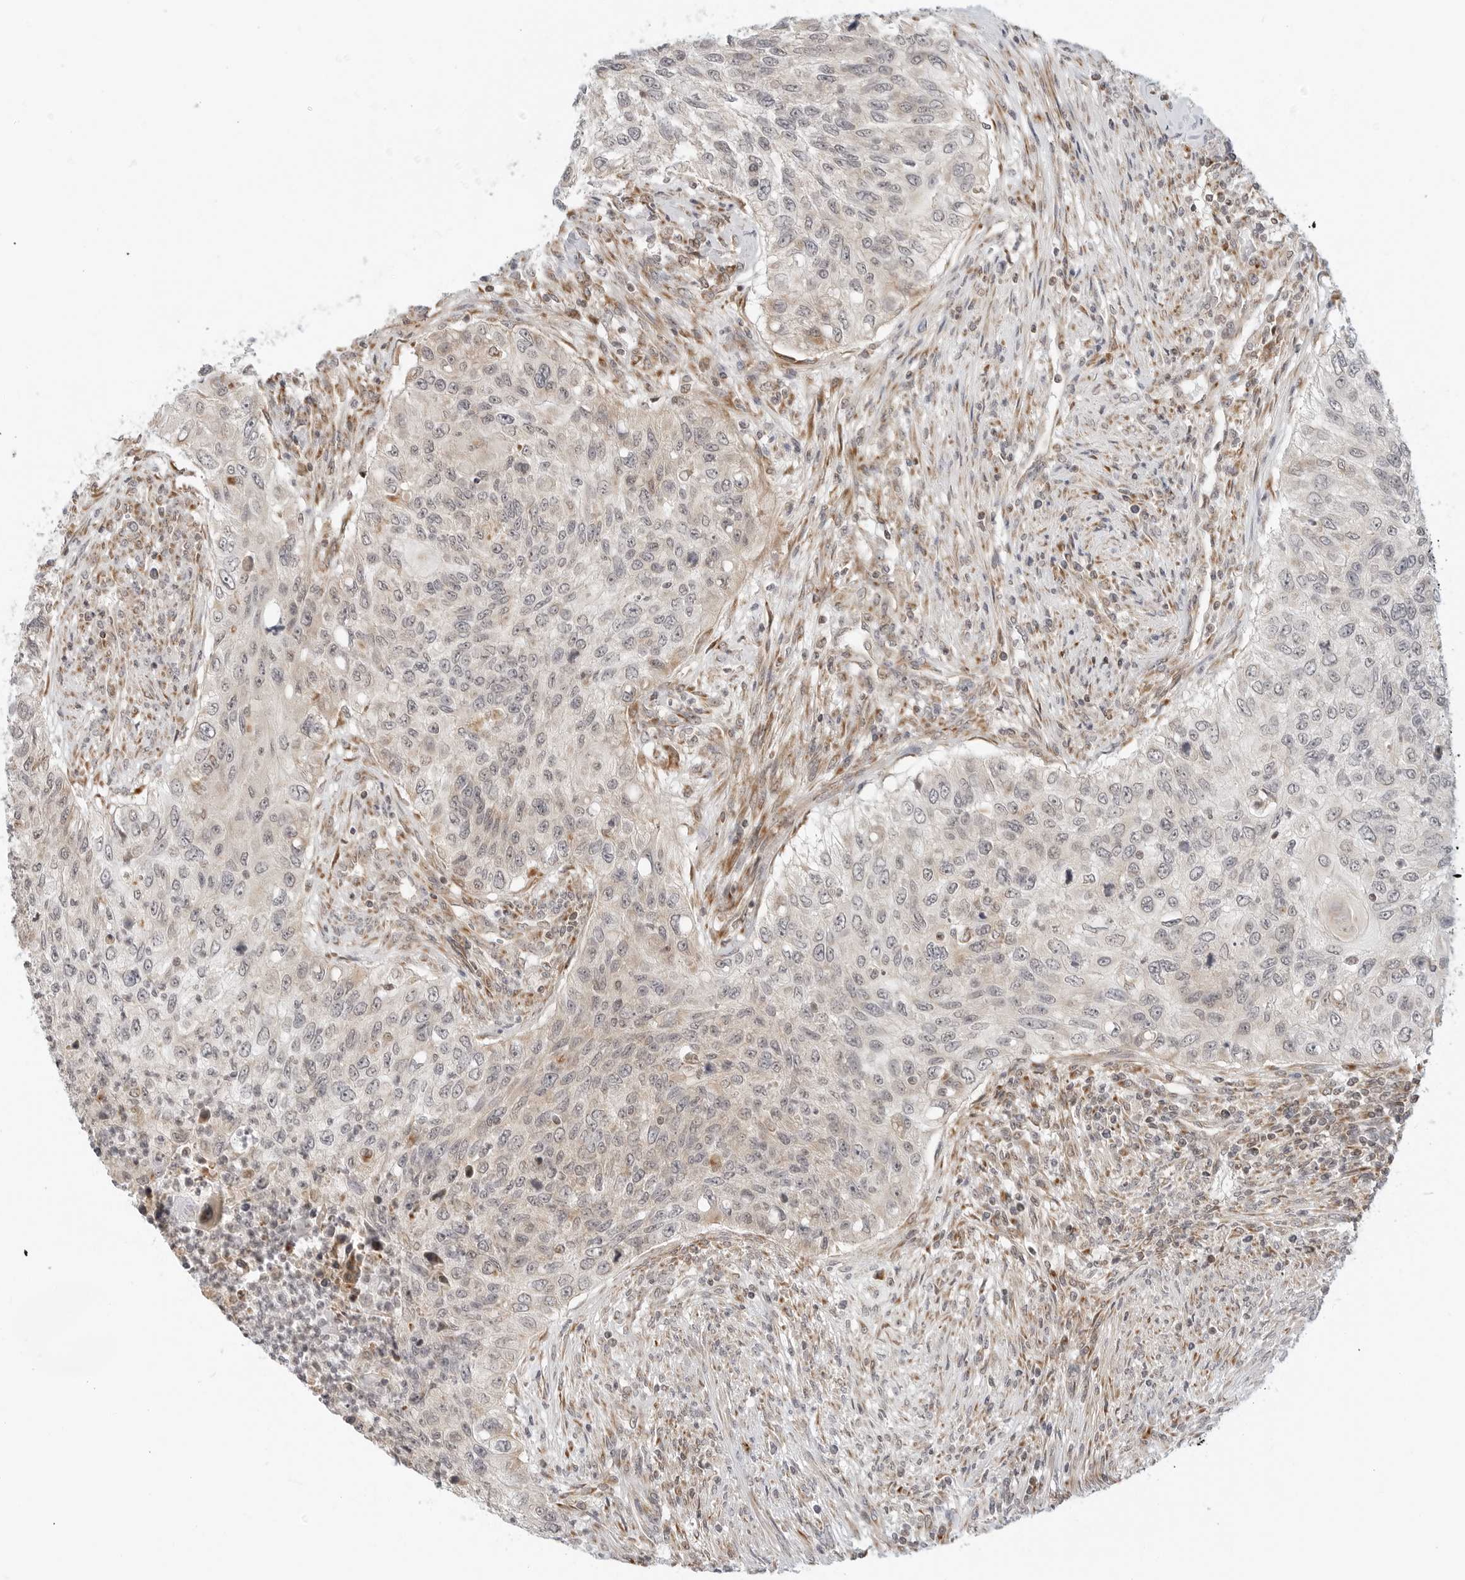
{"staining": {"intensity": "negative", "quantity": "none", "location": "none"}, "tissue": "urothelial cancer", "cell_type": "Tumor cells", "image_type": "cancer", "snomed": [{"axis": "morphology", "description": "Urothelial carcinoma, High grade"}, {"axis": "topography", "description": "Urinary bladder"}], "caption": "A micrograph of urothelial cancer stained for a protein reveals no brown staining in tumor cells.", "gene": "POLR3GL", "patient": {"sex": "female", "age": 60}}